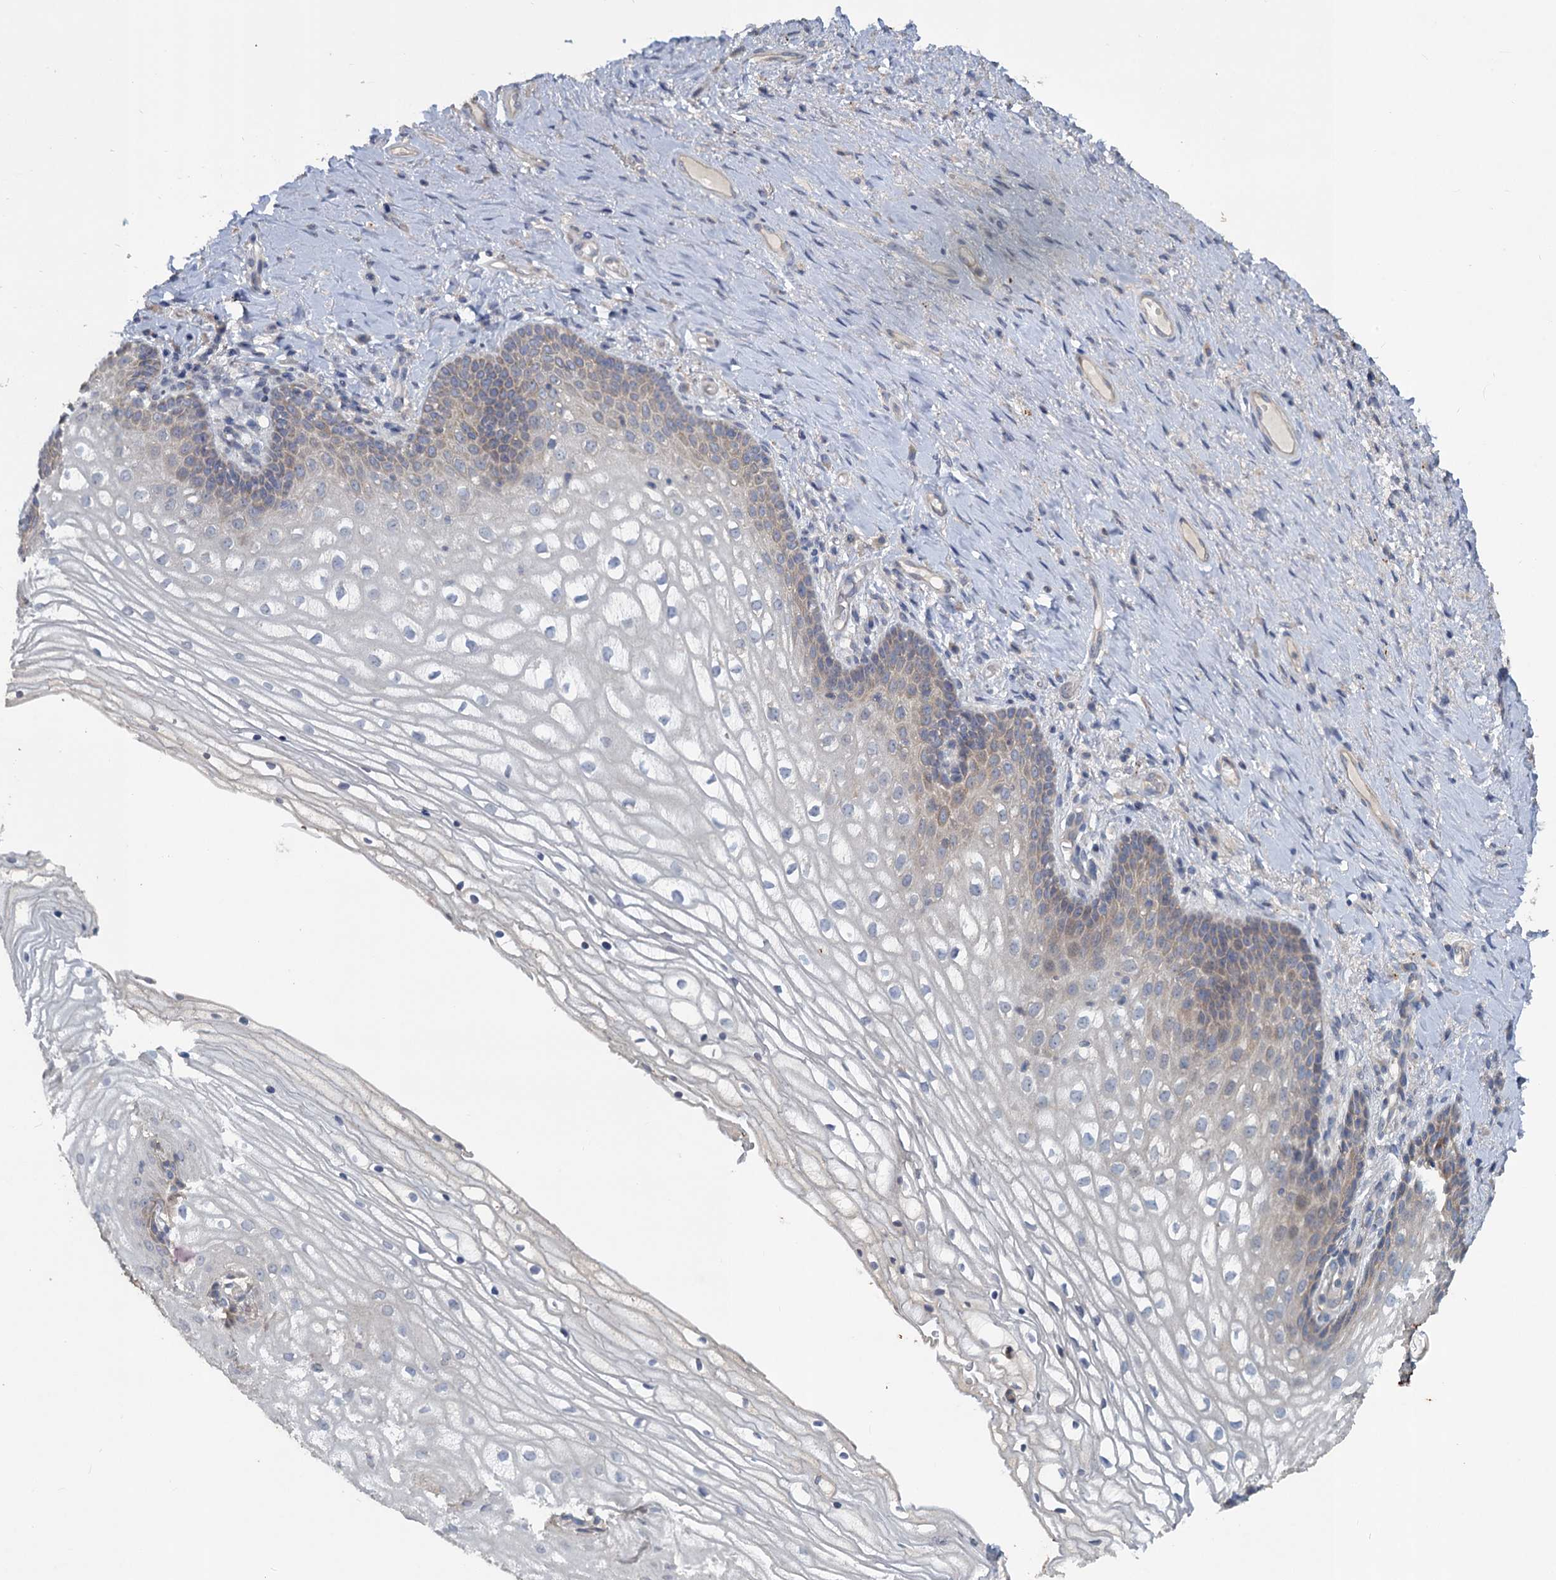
{"staining": {"intensity": "weak", "quantity": "<25%", "location": "cytoplasmic/membranous"}, "tissue": "vagina", "cell_type": "Squamous epithelial cells", "image_type": "normal", "snomed": [{"axis": "morphology", "description": "Normal tissue, NOS"}, {"axis": "topography", "description": "Vagina"}], "caption": "Immunohistochemistry (IHC) image of benign human vagina stained for a protein (brown), which reveals no staining in squamous epithelial cells.", "gene": "SLC2A7", "patient": {"sex": "female", "age": 60}}